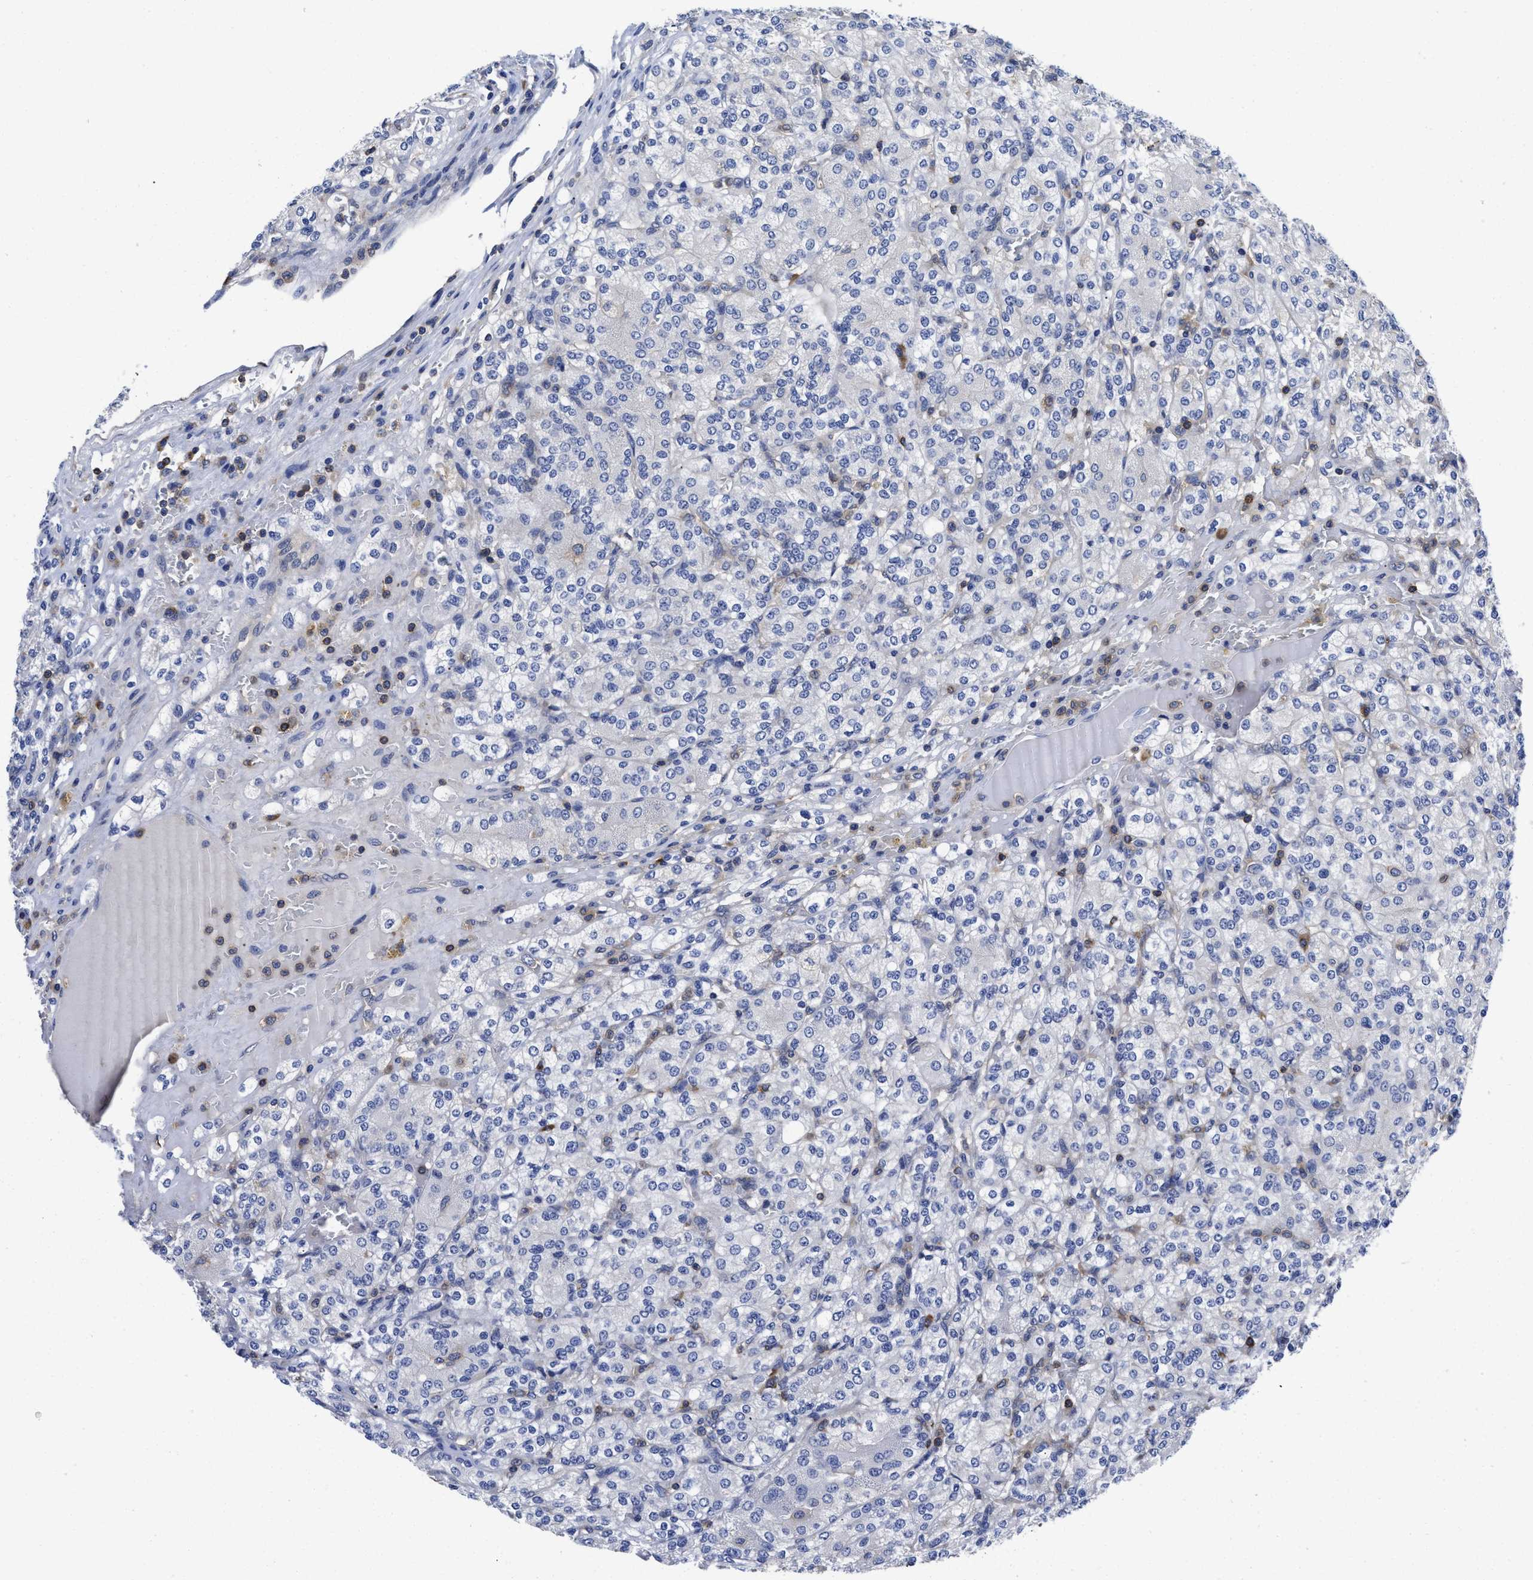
{"staining": {"intensity": "negative", "quantity": "none", "location": "none"}, "tissue": "renal cancer", "cell_type": "Tumor cells", "image_type": "cancer", "snomed": [{"axis": "morphology", "description": "Adenocarcinoma, NOS"}, {"axis": "topography", "description": "Kidney"}], "caption": "DAB immunohistochemical staining of human renal cancer (adenocarcinoma) shows no significant positivity in tumor cells. (IHC, brightfield microscopy, high magnification).", "gene": "YARS1", "patient": {"sex": "male", "age": 77}}